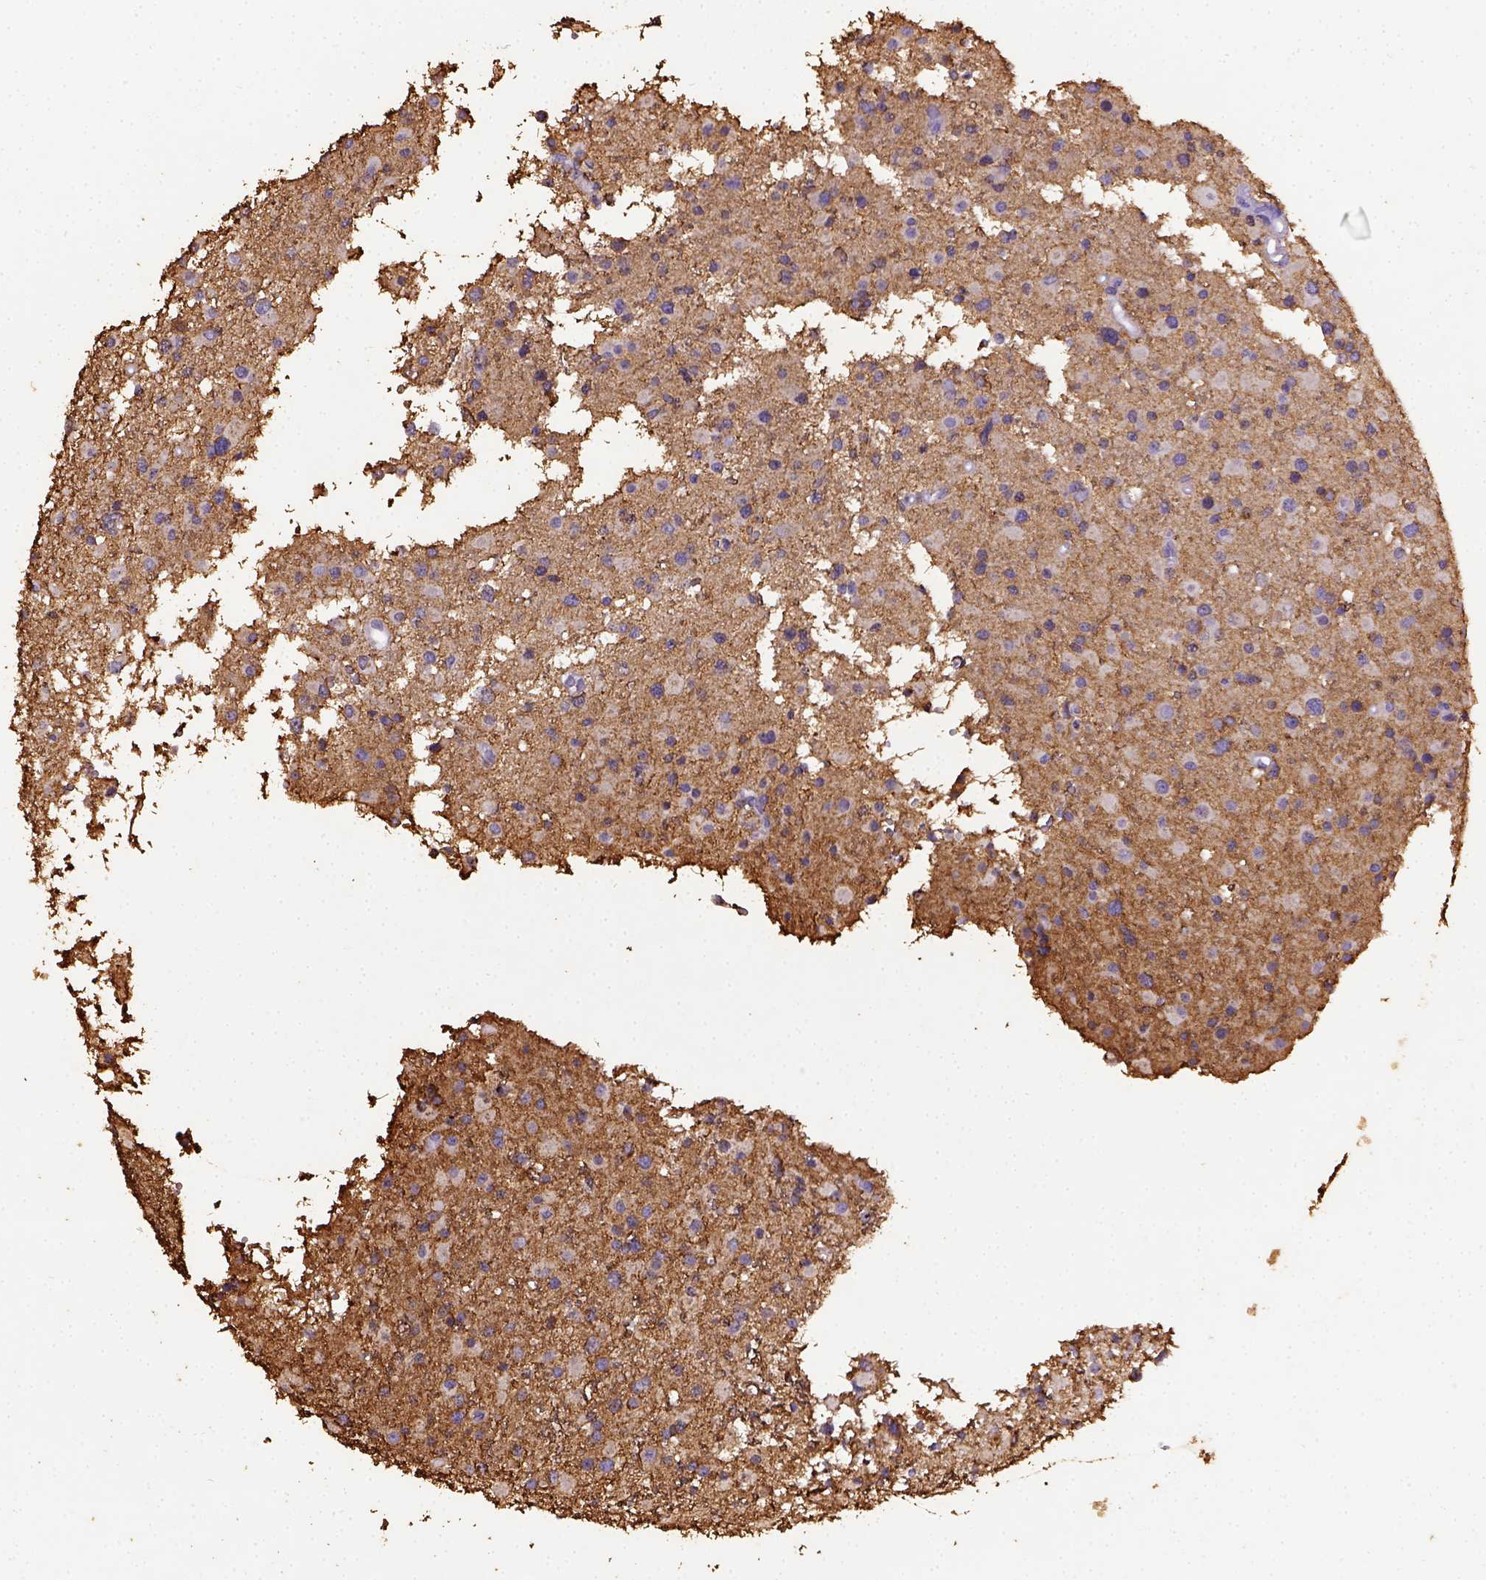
{"staining": {"intensity": "negative", "quantity": "none", "location": "none"}, "tissue": "glioma", "cell_type": "Tumor cells", "image_type": "cancer", "snomed": [{"axis": "morphology", "description": "Glioma, malignant, High grade"}, {"axis": "topography", "description": "Brain"}], "caption": "There is no significant expression in tumor cells of high-grade glioma (malignant).", "gene": "B3GAT1", "patient": {"sex": "male", "age": 54}}